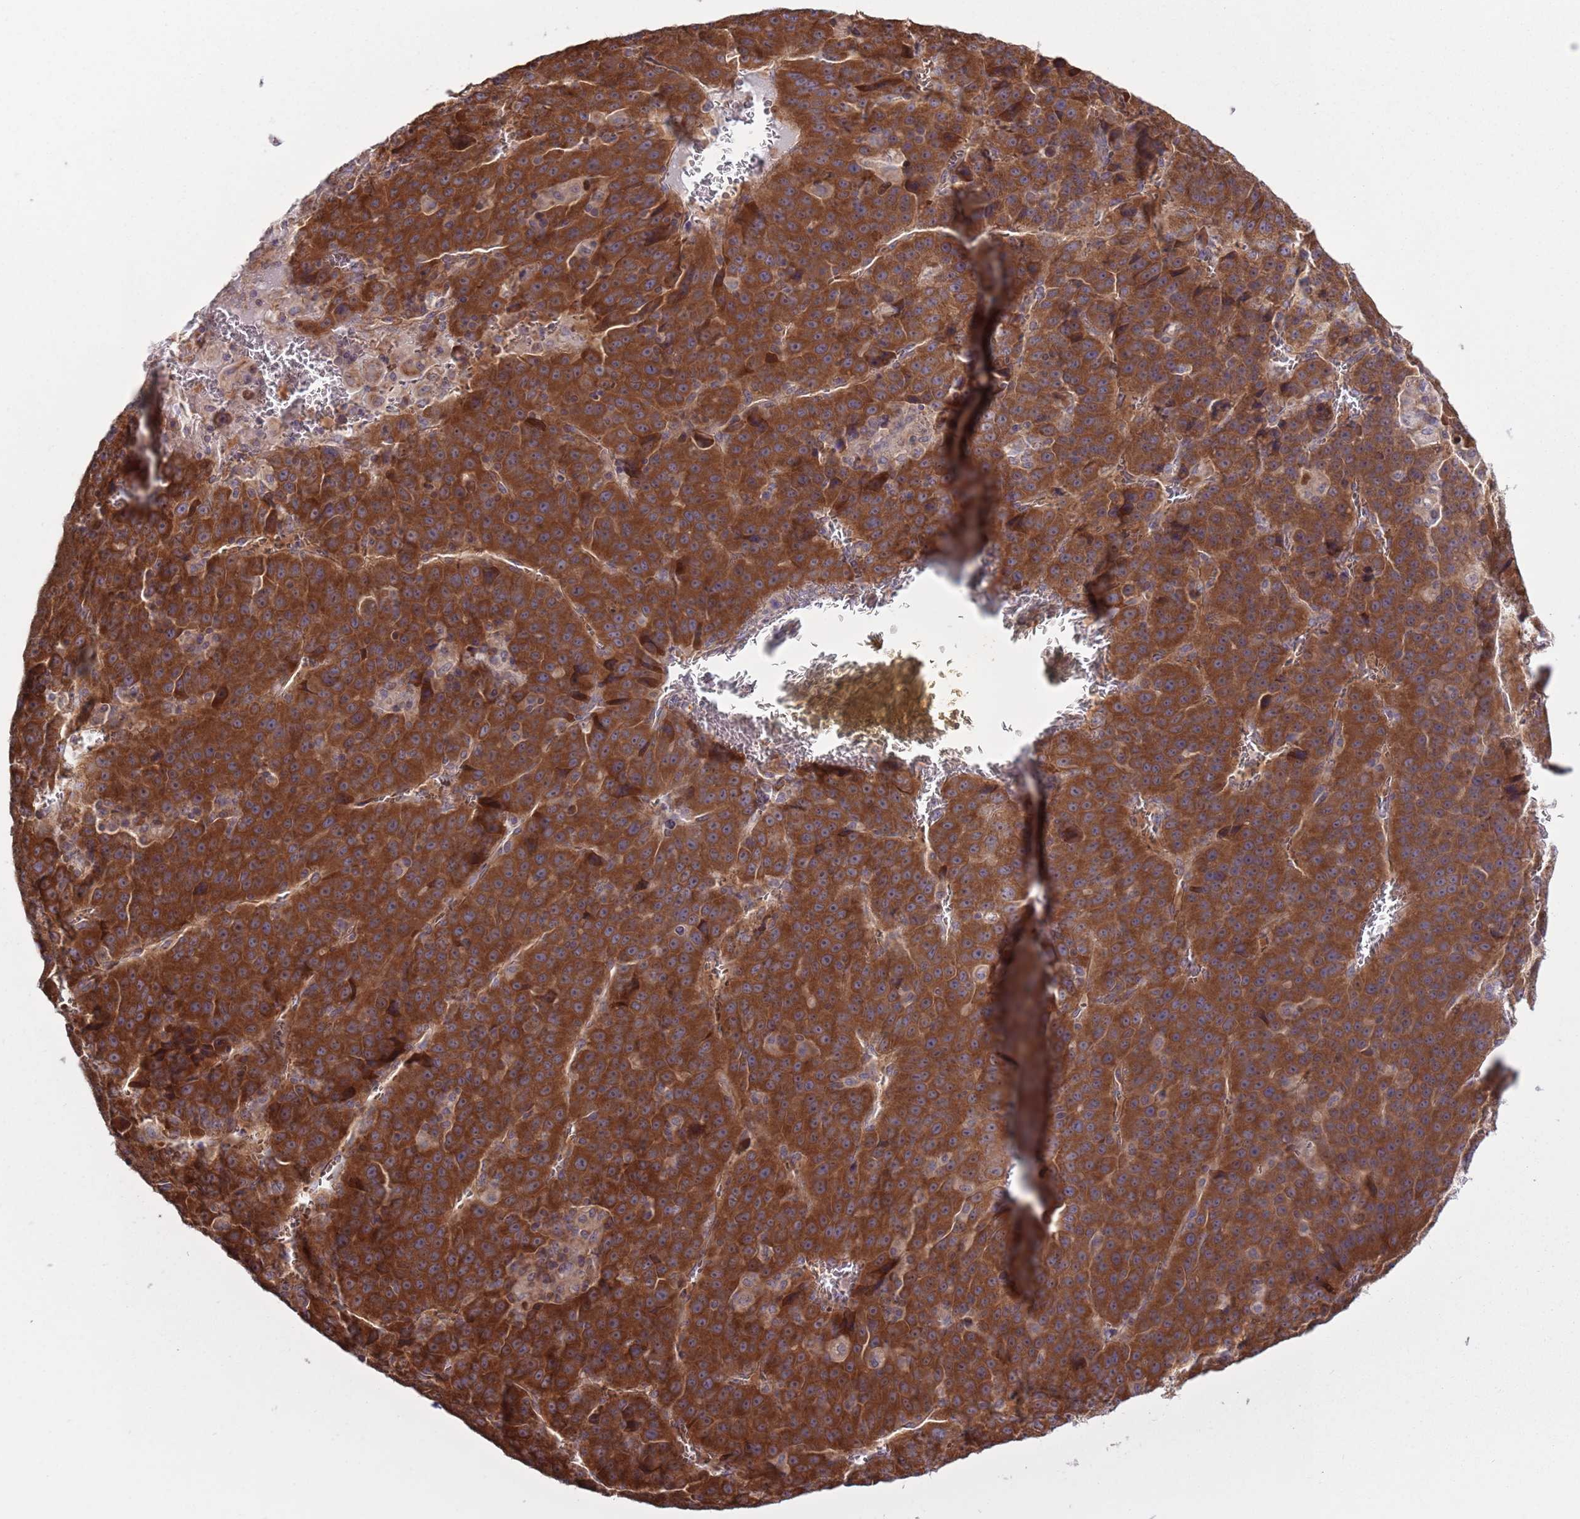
{"staining": {"intensity": "strong", "quantity": ">75%", "location": "cytoplasmic/membranous"}, "tissue": "liver cancer", "cell_type": "Tumor cells", "image_type": "cancer", "snomed": [{"axis": "morphology", "description": "Carcinoma, Hepatocellular, NOS"}, {"axis": "topography", "description": "Liver"}], "caption": "A micrograph showing strong cytoplasmic/membranous expression in approximately >75% of tumor cells in liver cancer (hepatocellular carcinoma), as visualized by brown immunohistochemical staining.", "gene": "RPL17-C18orf32", "patient": {"sex": "female", "age": 53}}